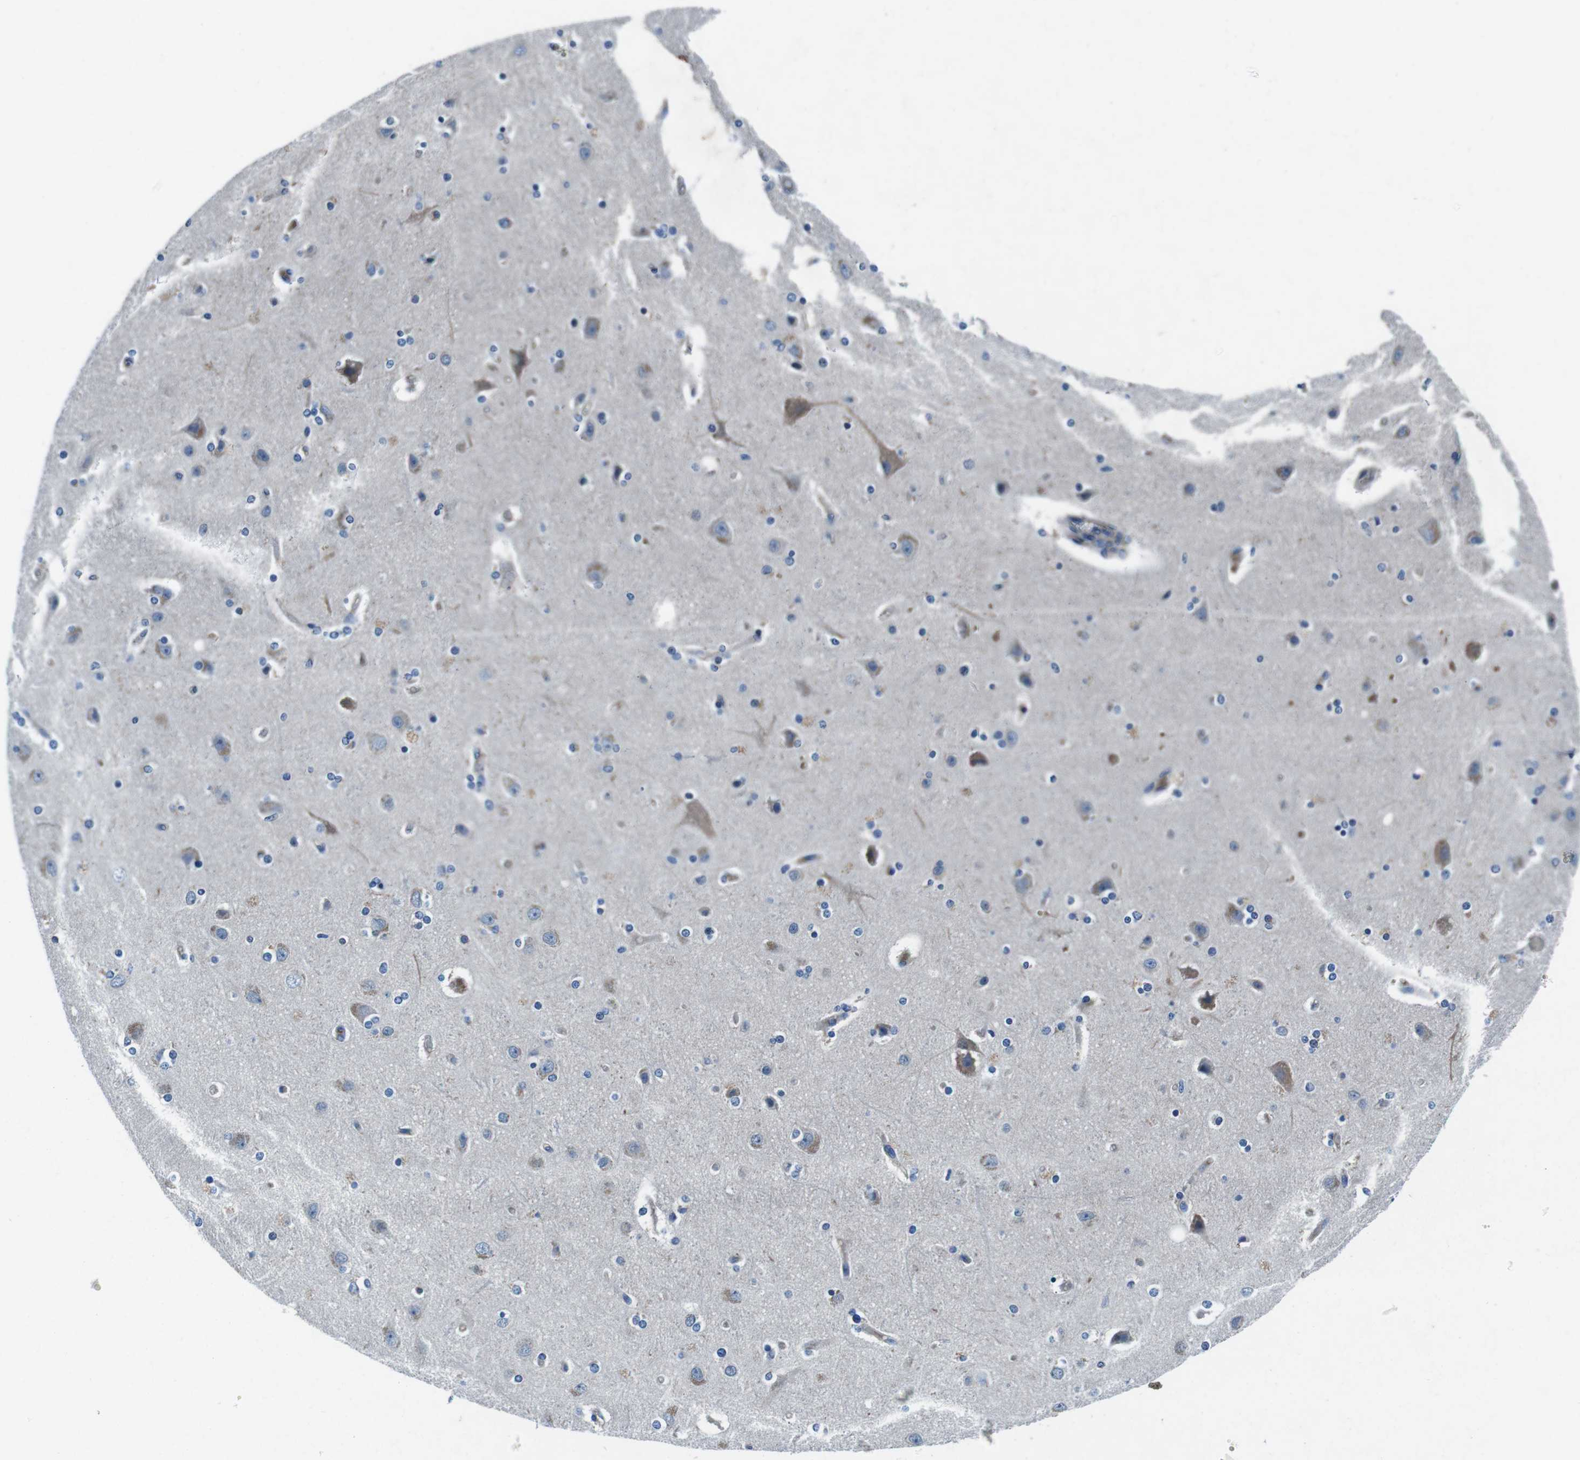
{"staining": {"intensity": "negative", "quantity": "none", "location": "none"}, "tissue": "cerebral cortex", "cell_type": "Endothelial cells", "image_type": "normal", "snomed": [{"axis": "morphology", "description": "Normal tissue, NOS"}, {"axis": "topography", "description": "Cerebral cortex"}], "caption": "DAB (3,3'-diaminobenzidine) immunohistochemical staining of unremarkable cerebral cortex exhibits no significant positivity in endothelial cells.", "gene": "CASQ1", "patient": {"sex": "female", "age": 54}}